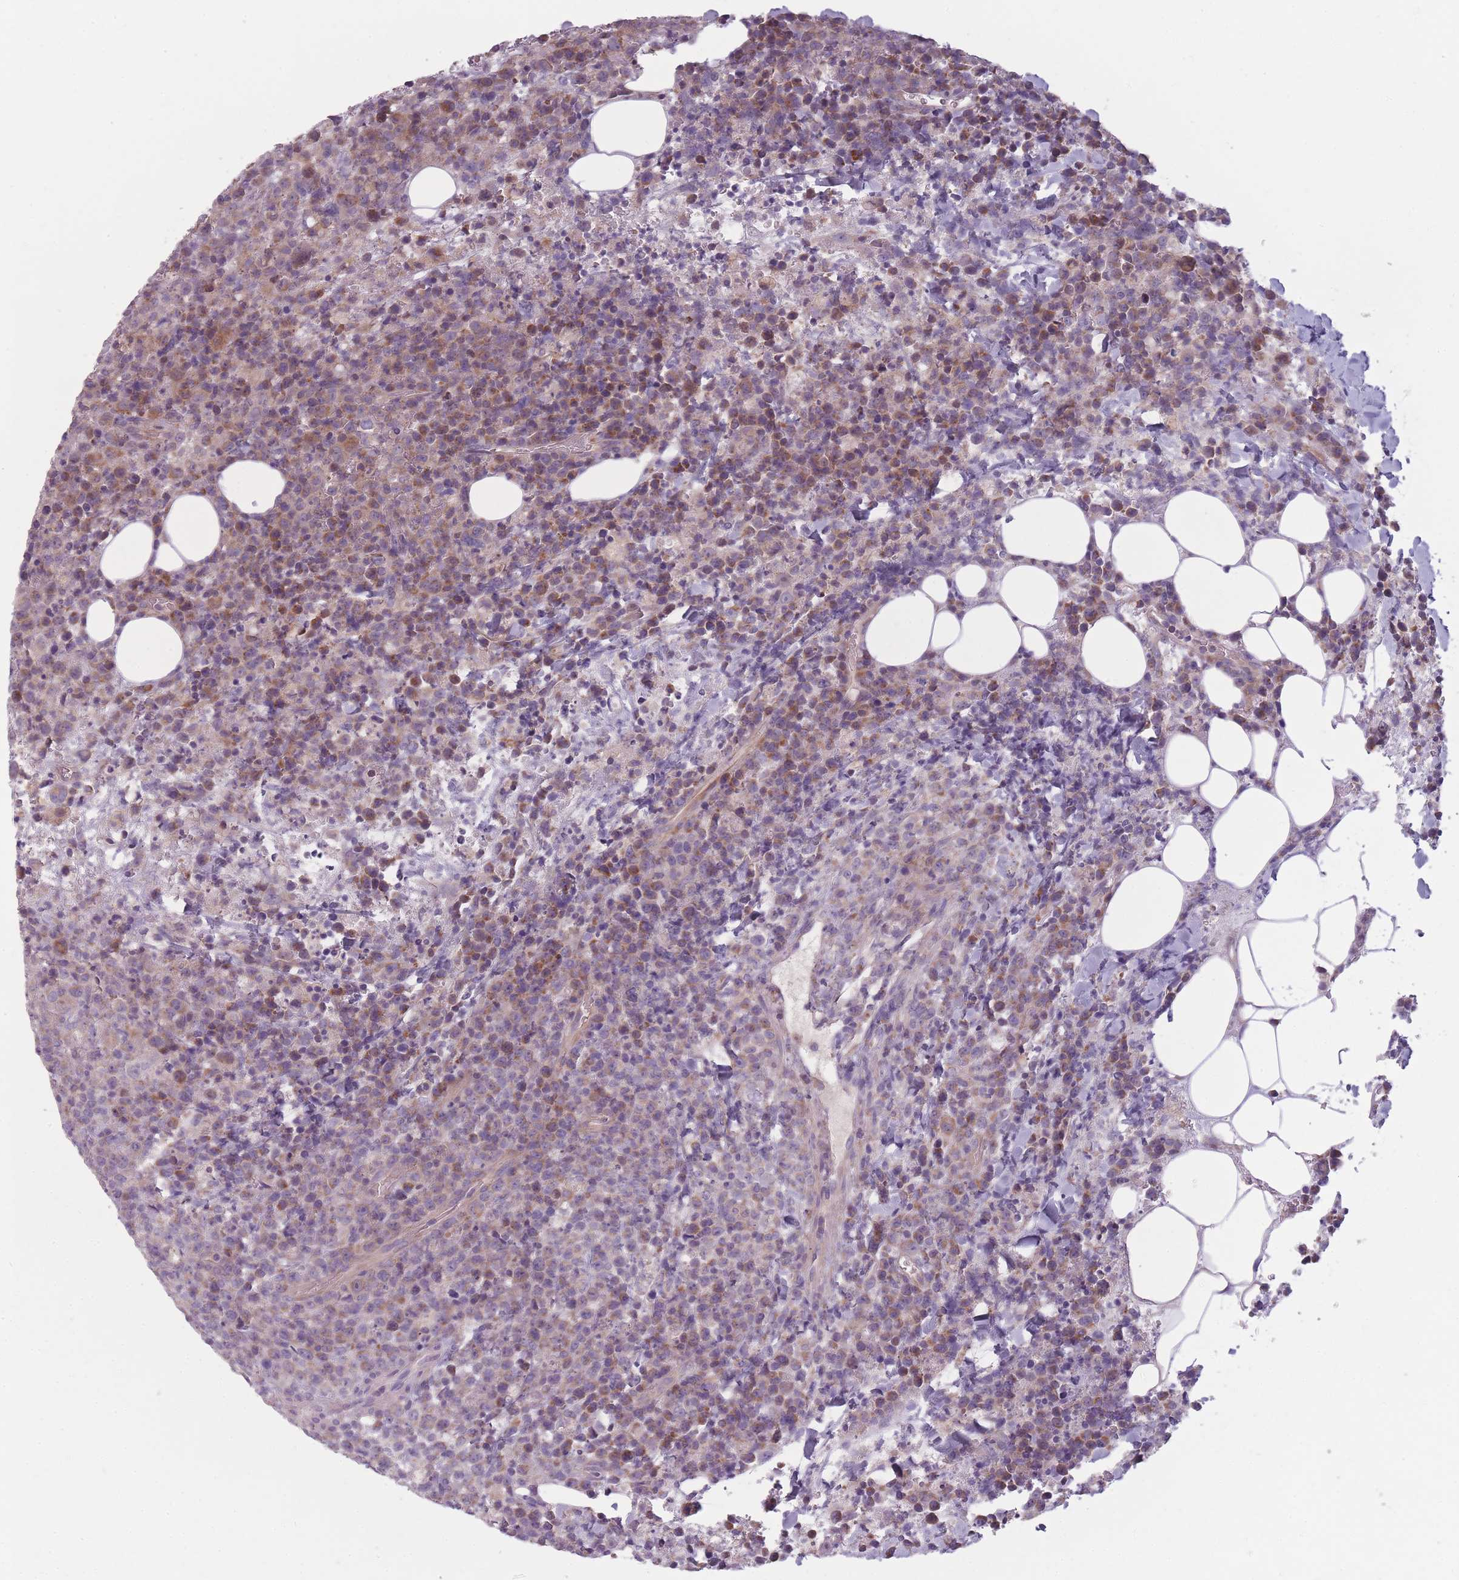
{"staining": {"intensity": "moderate", "quantity": "25%-75%", "location": "cytoplasmic/membranous"}, "tissue": "lymphoma", "cell_type": "Tumor cells", "image_type": "cancer", "snomed": [{"axis": "morphology", "description": "Malignant lymphoma, non-Hodgkin's type, High grade"}, {"axis": "topography", "description": "Lymph node"}], "caption": "Human lymphoma stained for a protein (brown) exhibits moderate cytoplasmic/membranous positive staining in about 25%-75% of tumor cells.", "gene": "NT5DC2", "patient": {"sex": "male", "age": 16}}